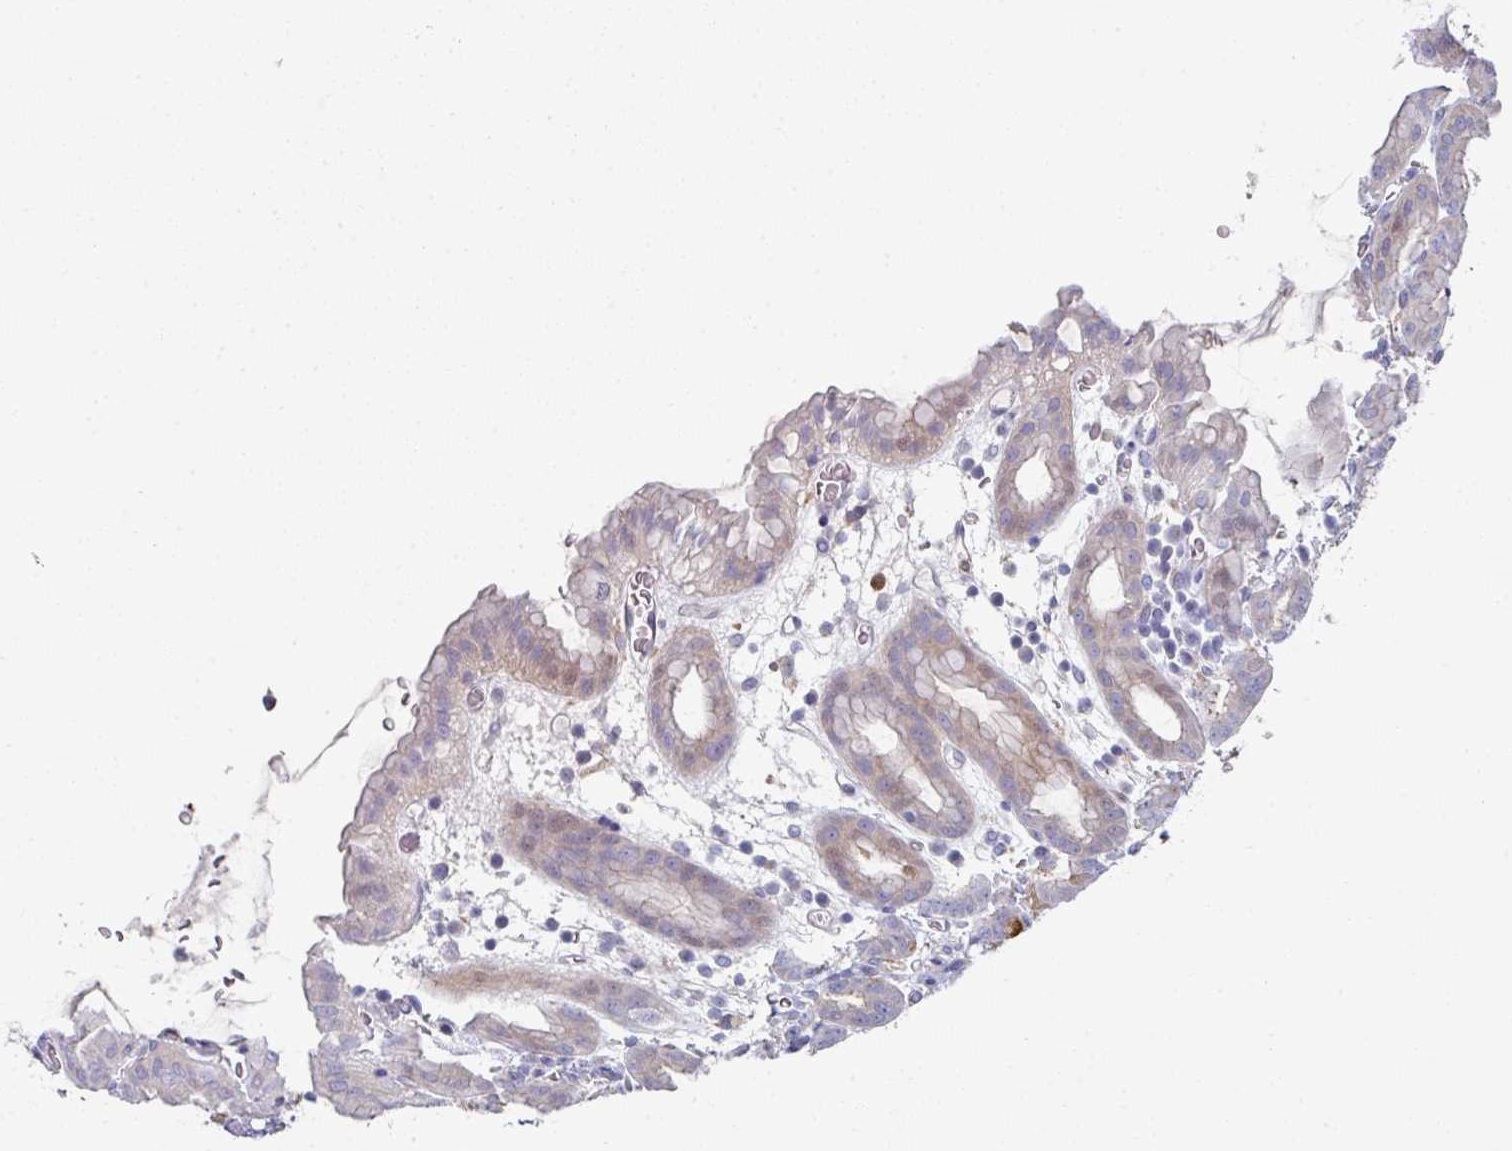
{"staining": {"intensity": "weak", "quantity": "<25%", "location": "cytoplasmic/membranous"}, "tissue": "stomach", "cell_type": "Glandular cells", "image_type": "normal", "snomed": [{"axis": "morphology", "description": "Normal tissue, NOS"}, {"axis": "topography", "description": "Stomach, upper"}, {"axis": "topography", "description": "Stomach"}], "caption": "Glandular cells show no significant protein expression in benign stomach. The staining was performed using DAB to visualize the protein expression in brown, while the nuclei were stained in blue with hematoxylin (Magnification: 20x).", "gene": "WSB2", "patient": {"sex": "male", "age": 68}}